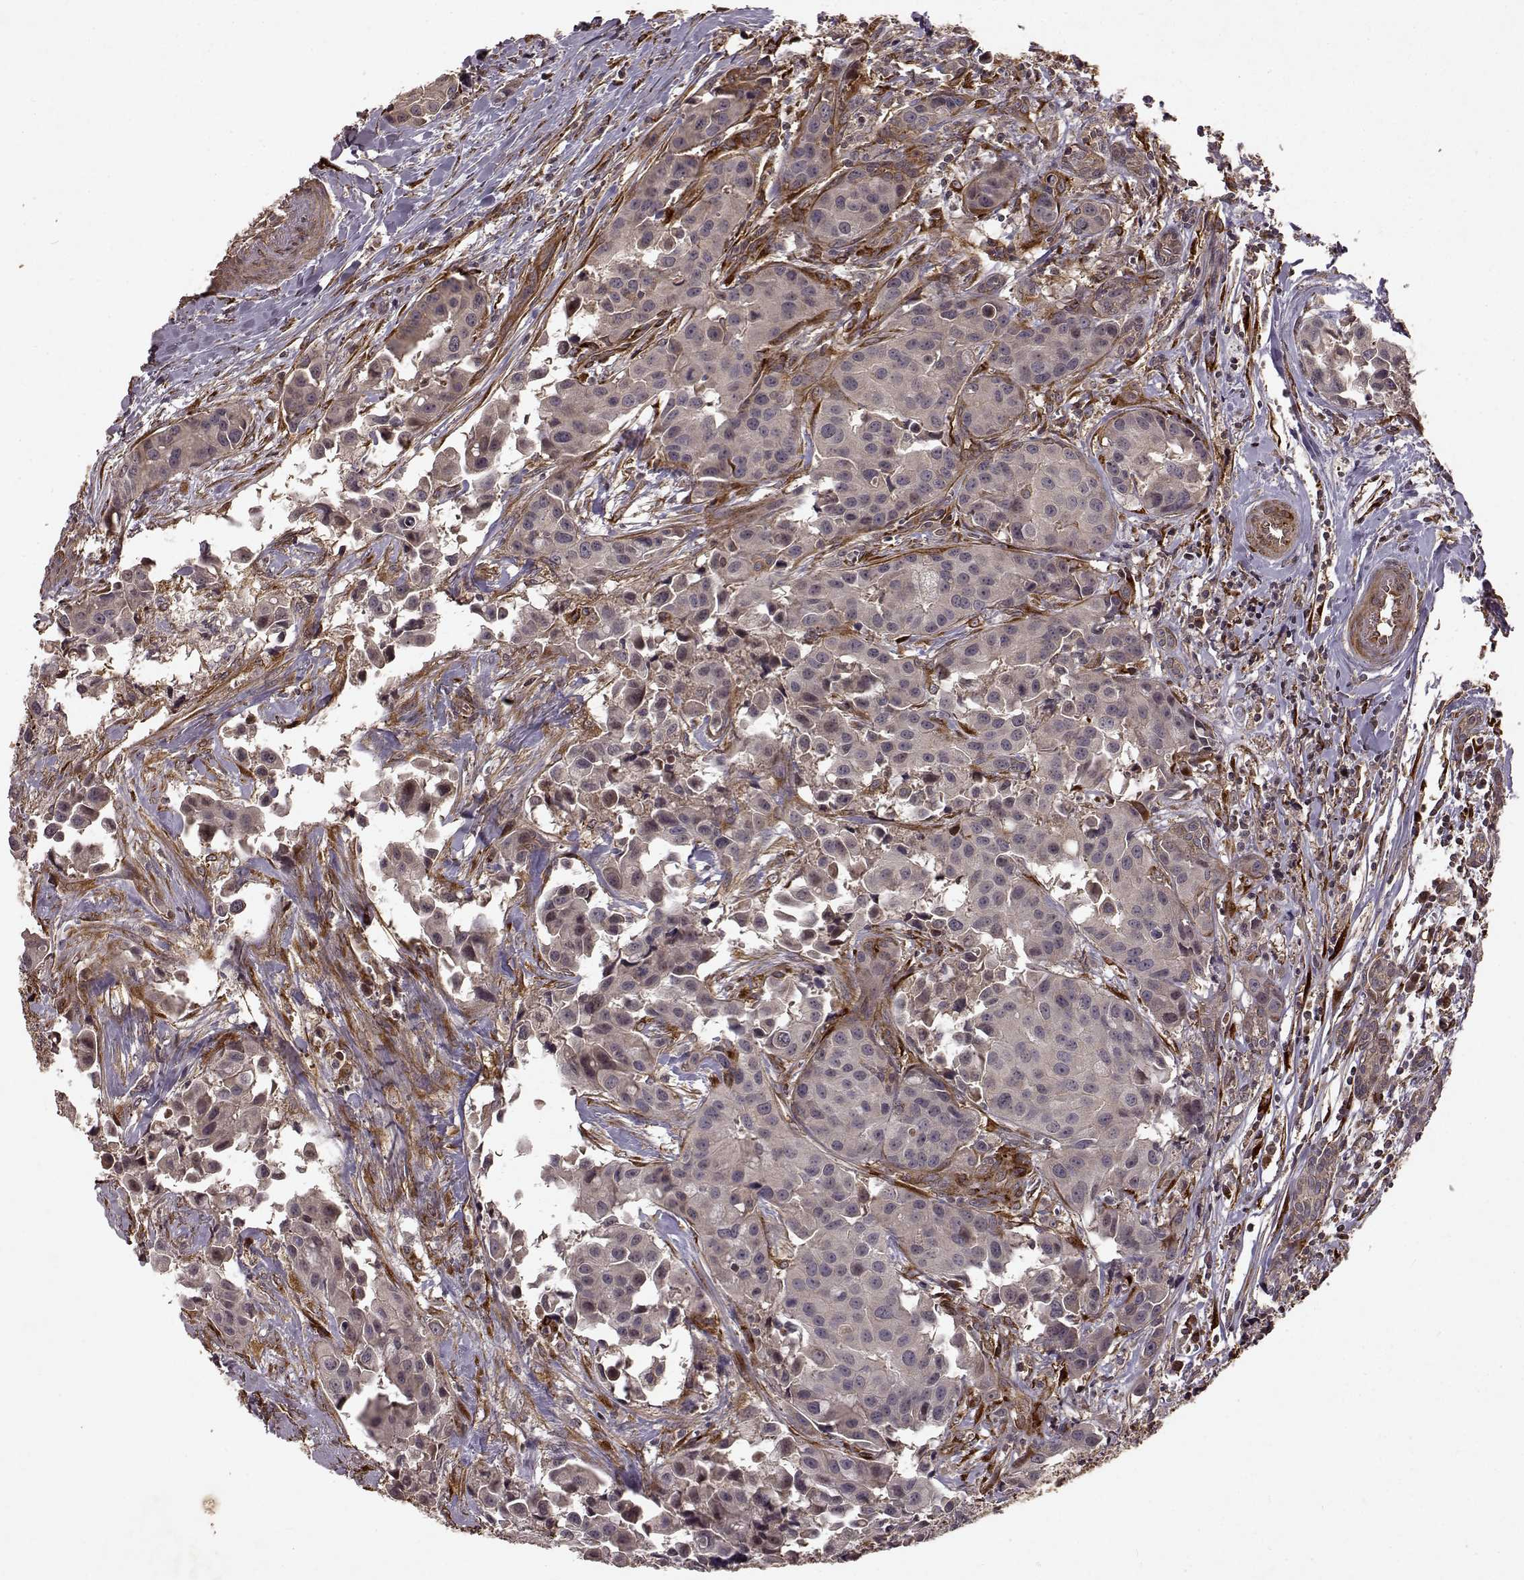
{"staining": {"intensity": "negative", "quantity": "none", "location": "none"}, "tissue": "head and neck cancer", "cell_type": "Tumor cells", "image_type": "cancer", "snomed": [{"axis": "morphology", "description": "Adenocarcinoma, NOS"}, {"axis": "topography", "description": "Head-Neck"}], "caption": "Tumor cells are negative for protein expression in human adenocarcinoma (head and neck).", "gene": "FSTL1", "patient": {"sex": "male", "age": 76}}